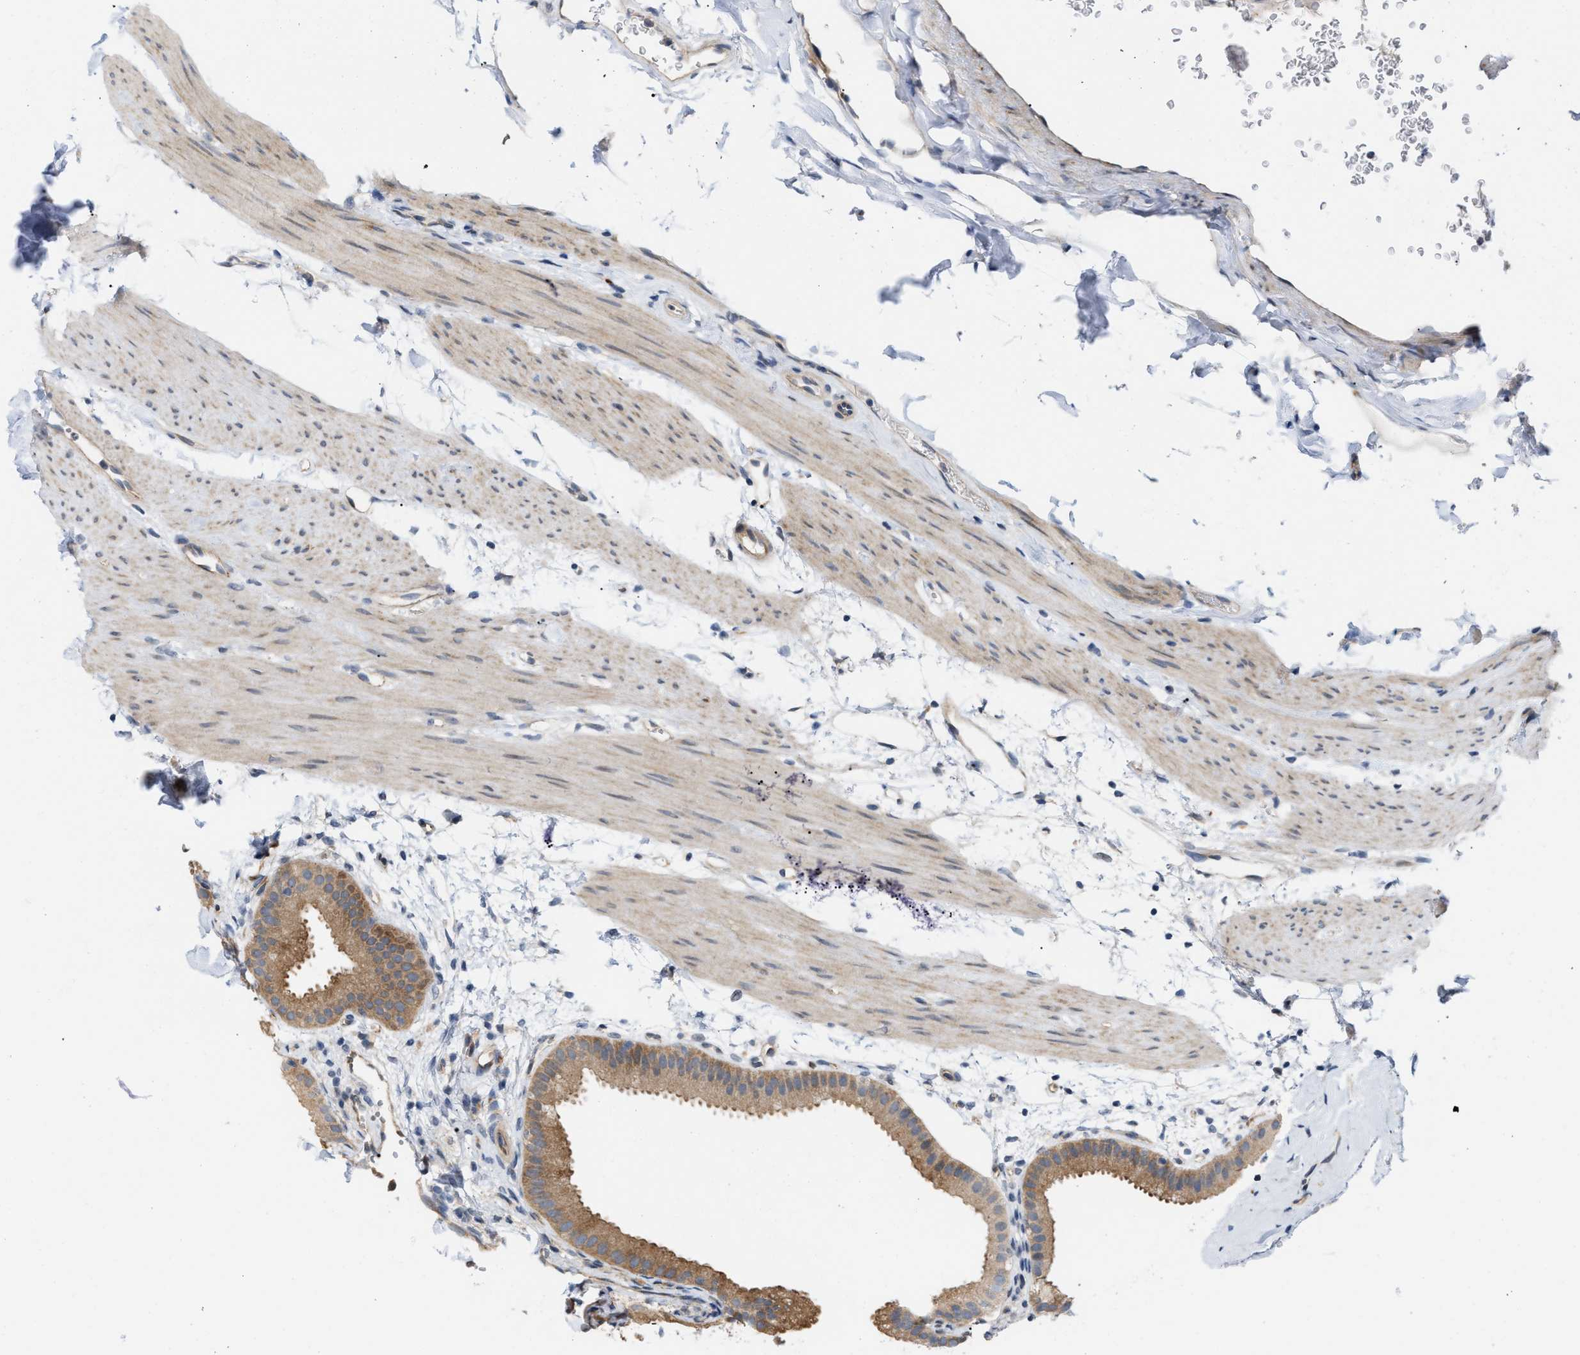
{"staining": {"intensity": "moderate", "quantity": ">75%", "location": "cytoplasmic/membranous"}, "tissue": "gallbladder", "cell_type": "Glandular cells", "image_type": "normal", "snomed": [{"axis": "morphology", "description": "Normal tissue, NOS"}, {"axis": "topography", "description": "Gallbladder"}], "caption": "The histopathology image displays immunohistochemical staining of benign gallbladder. There is moderate cytoplasmic/membranous expression is appreciated in about >75% of glandular cells.", "gene": "CSNK1A1", "patient": {"sex": "female", "age": 64}}